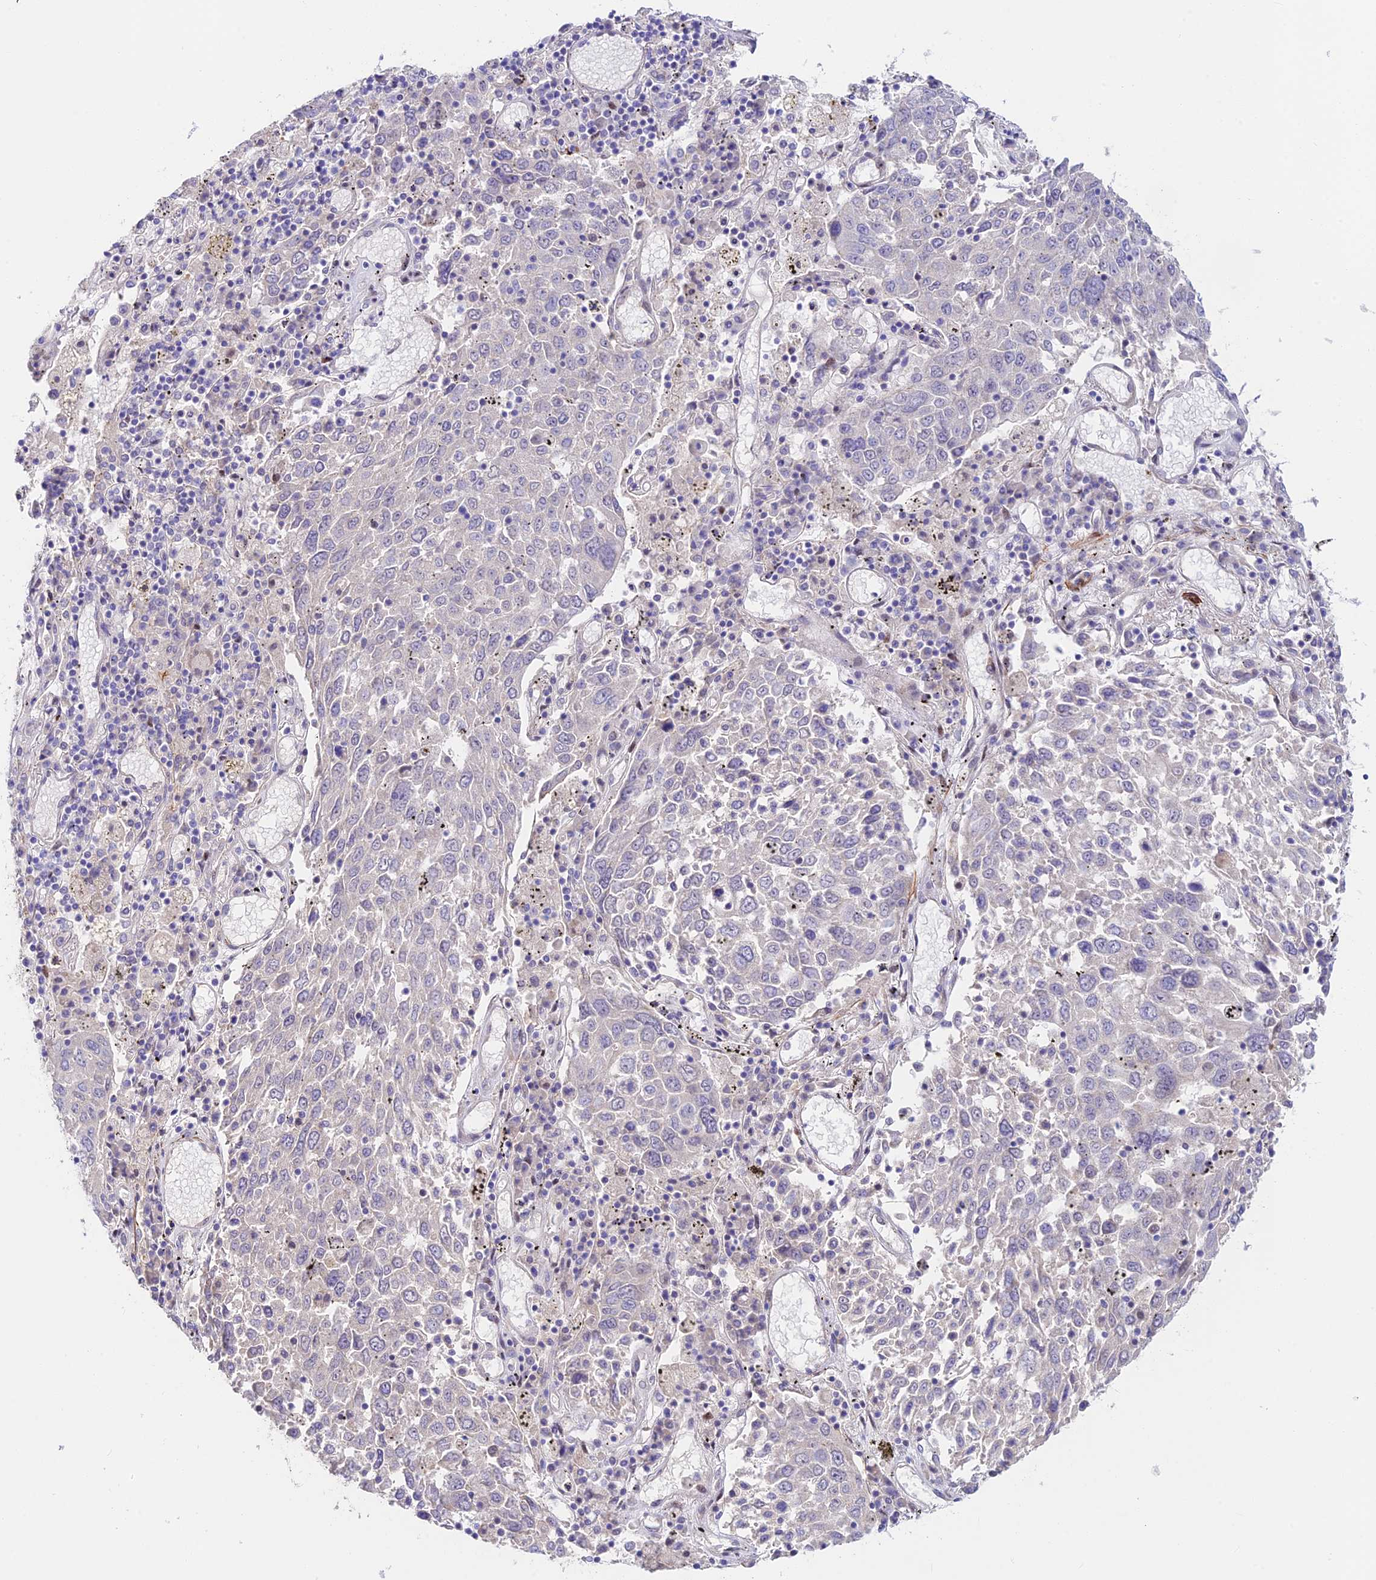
{"staining": {"intensity": "negative", "quantity": "none", "location": "none"}, "tissue": "lung cancer", "cell_type": "Tumor cells", "image_type": "cancer", "snomed": [{"axis": "morphology", "description": "Squamous cell carcinoma, NOS"}, {"axis": "topography", "description": "Lung"}], "caption": "This histopathology image is of lung cancer stained with IHC to label a protein in brown with the nuclei are counter-stained blue. There is no staining in tumor cells. (Stains: DAB (3,3'-diaminobenzidine) immunohistochemistry (IHC) with hematoxylin counter stain, Microscopy: brightfield microscopy at high magnification).", "gene": "ANKRD50", "patient": {"sex": "male", "age": 65}}